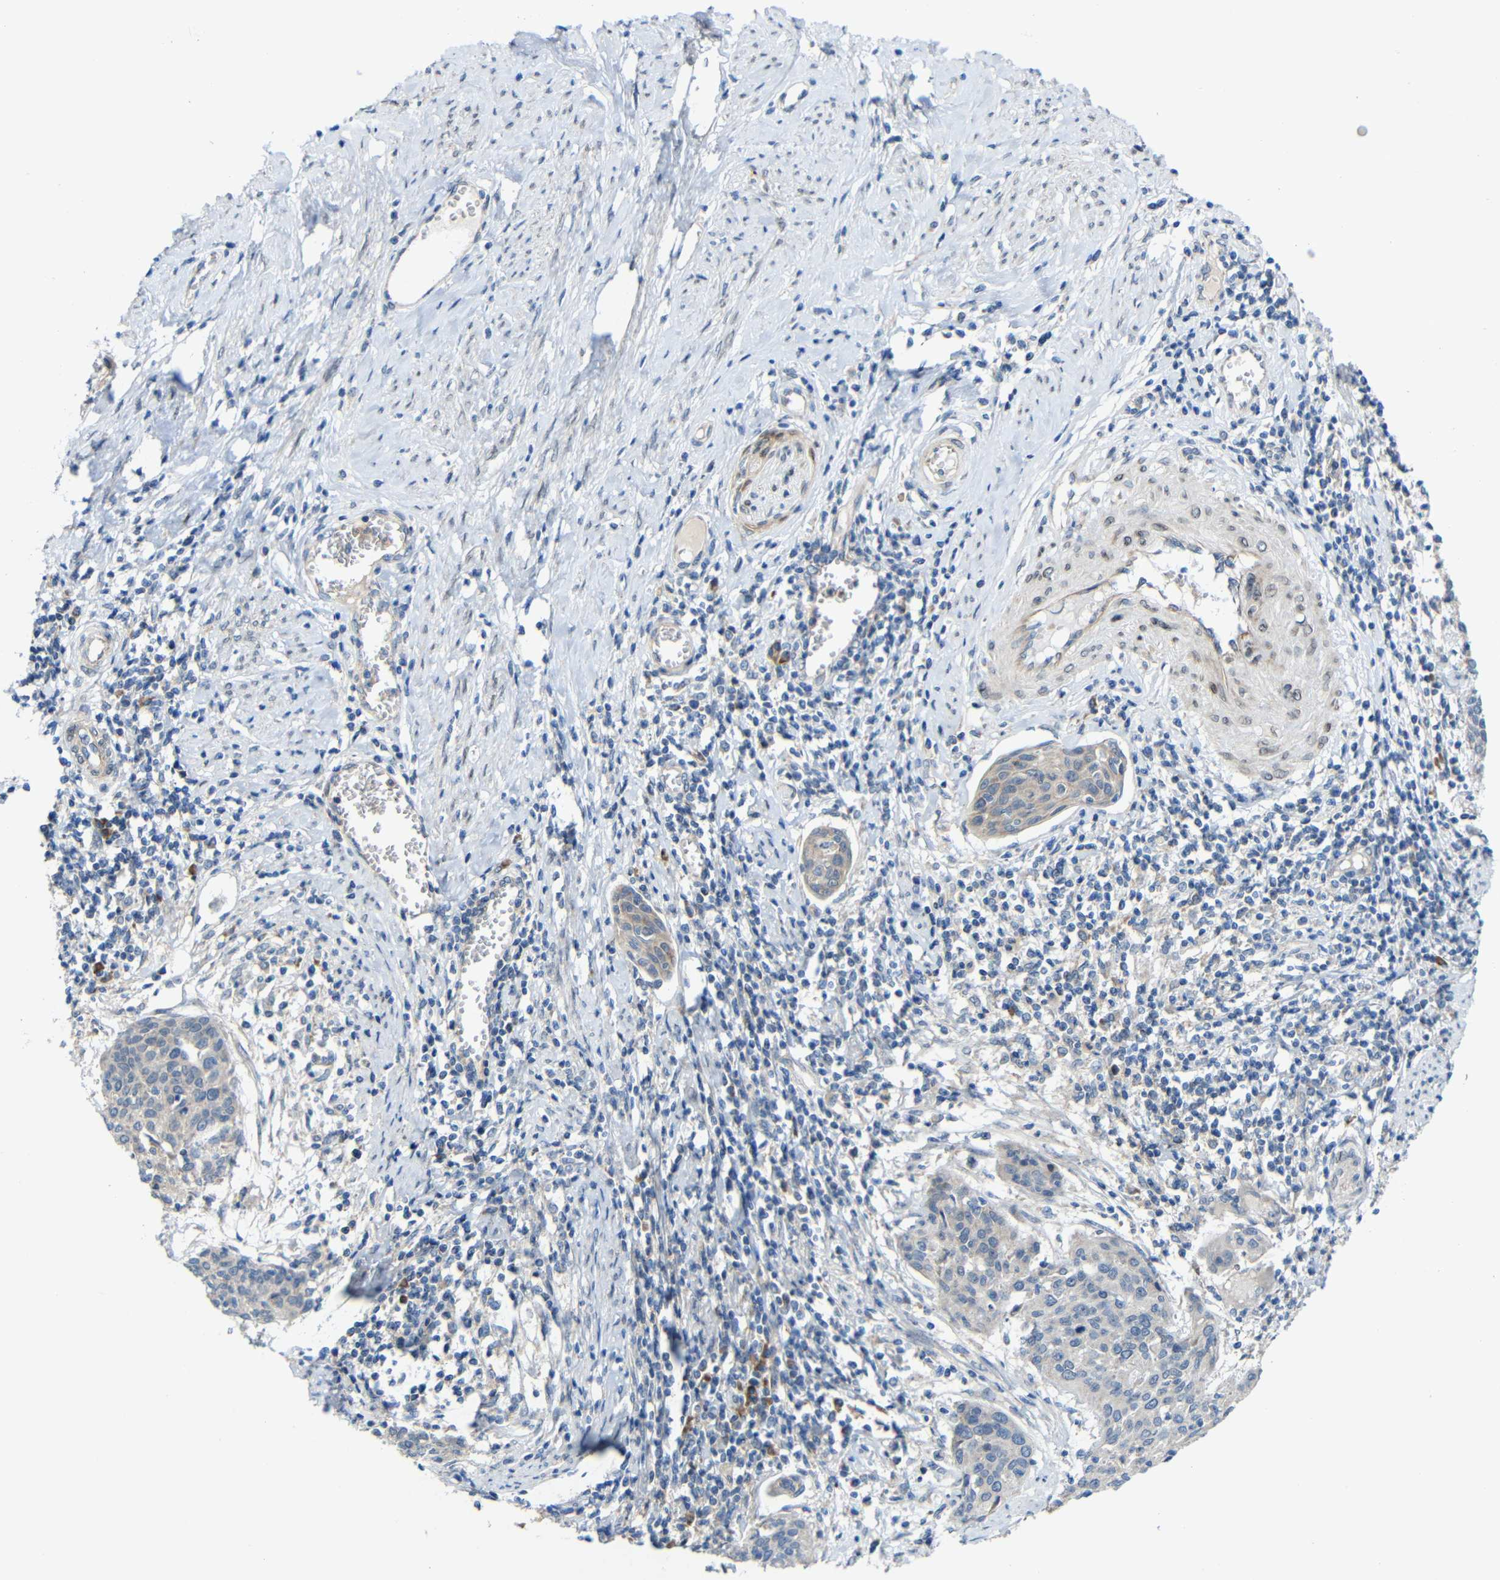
{"staining": {"intensity": "weak", "quantity": ">75%", "location": "cytoplasmic/membranous"}, "tissue": "cervical cancer", "cell_type": "Tumor cells", "image_type": "cancer", "snomed": [{"axis": "morphology", "description": "Squamous cell carcinoma, NOS"}, {"axis": "topography", "description": "Cervix"}], "caption": "Weak cytoplasmic/membranous staining is appreciated in approximately >75% of tumor cells in cervical squamous cell carcinoma. The staining is performed using DAB (3,3'-diaminobenzidine) brown chromogen to label protein expression. The nuclei are counter-stained blue using hematoxylin.", "gene": "TMEM25", "patient": {"sex": "female", "age": 38}}